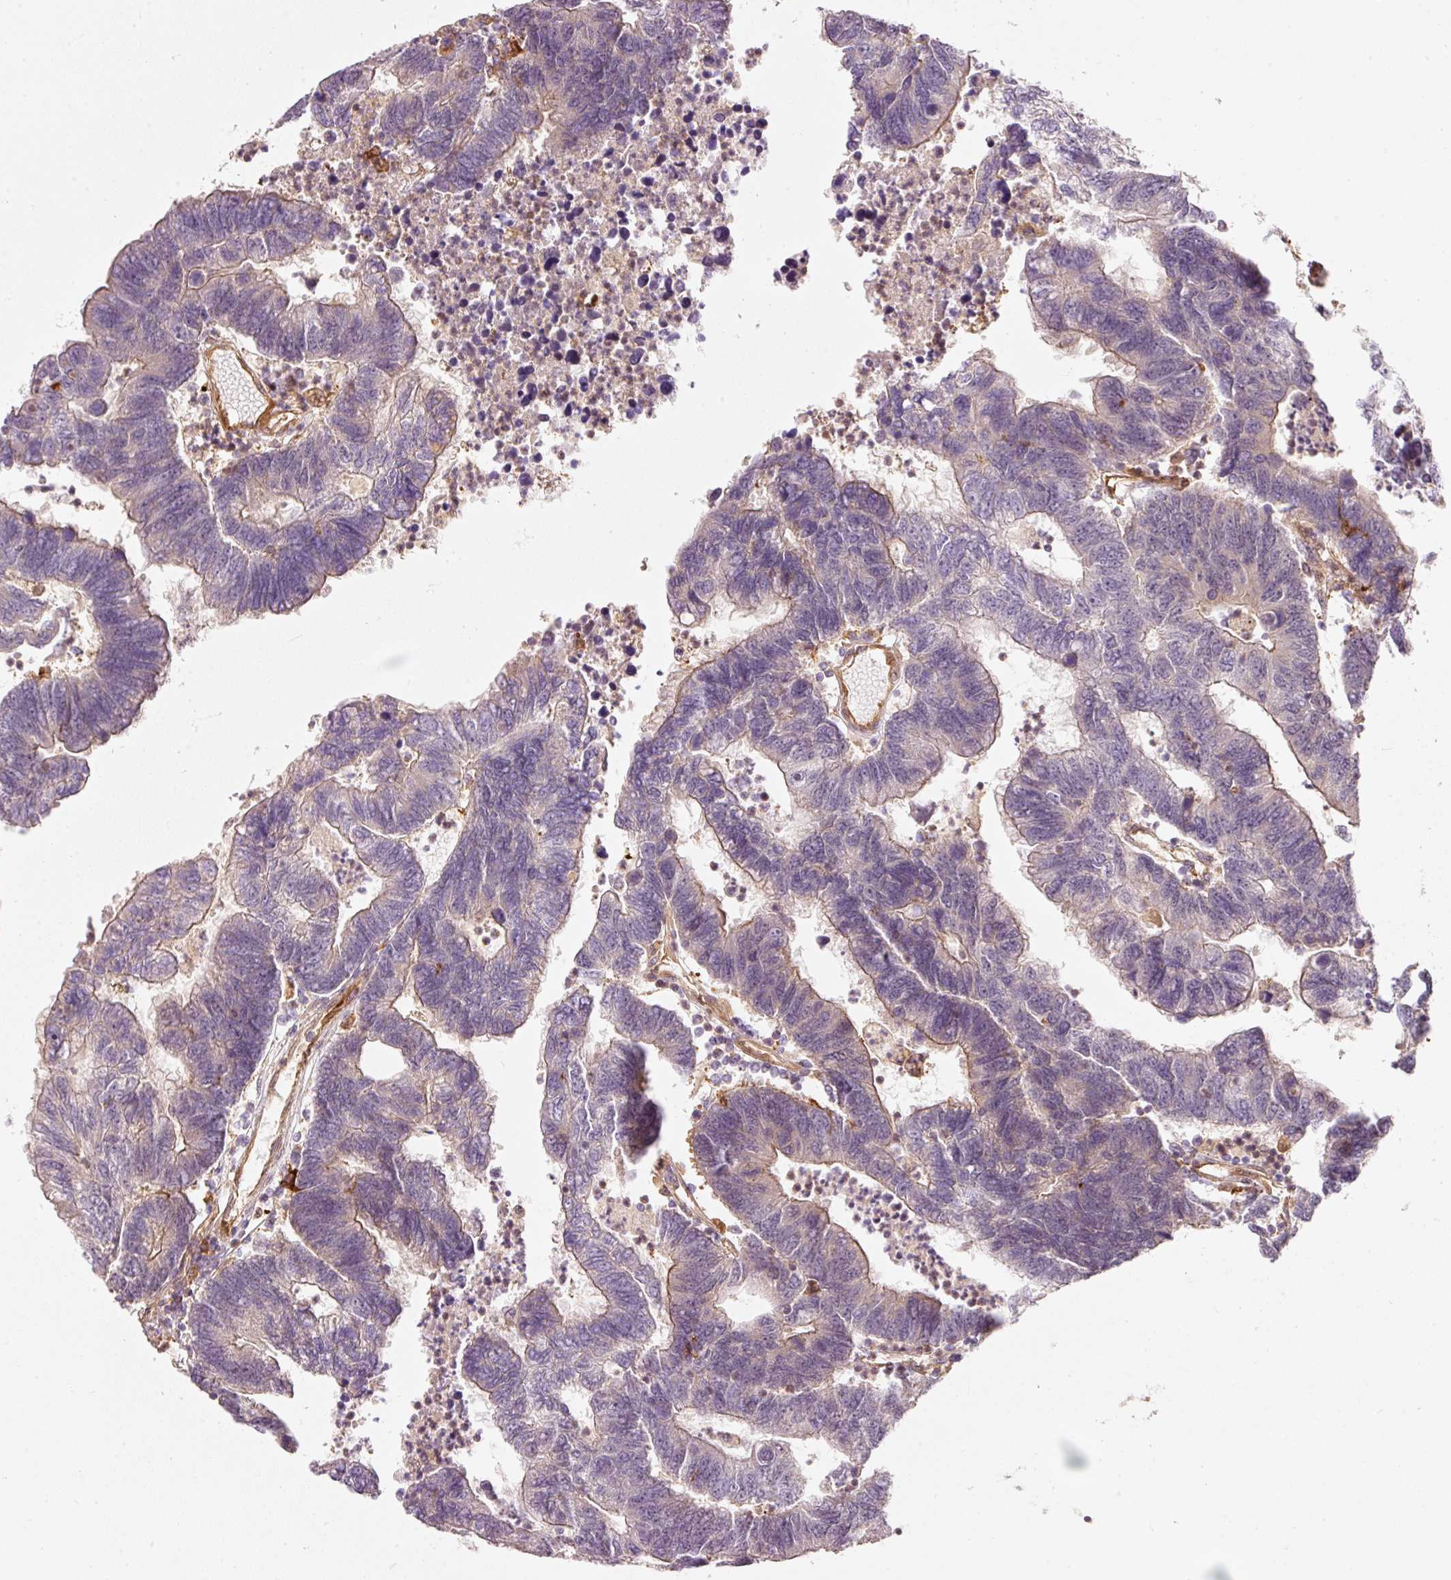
{"staining": {"intensity": "weak", "quantity": "<25%", "location": "cytoplasmic/membranous"}, "tissue": "colorectal cancer", "cell_type": "Tumor cells", "image_type": "cancer", "snomed": [{"axis": "morphology", "description": "Adenocarcinoma, NOS"}, {"axis": "topography", "description": "Colon"}], "caption": "Immunohistochemistry of human colorectal adenocarcinoma displays no positivity in tumor cells.", "gene": "IQGAP2", "patient": {"sex": "female", "age": 48}}